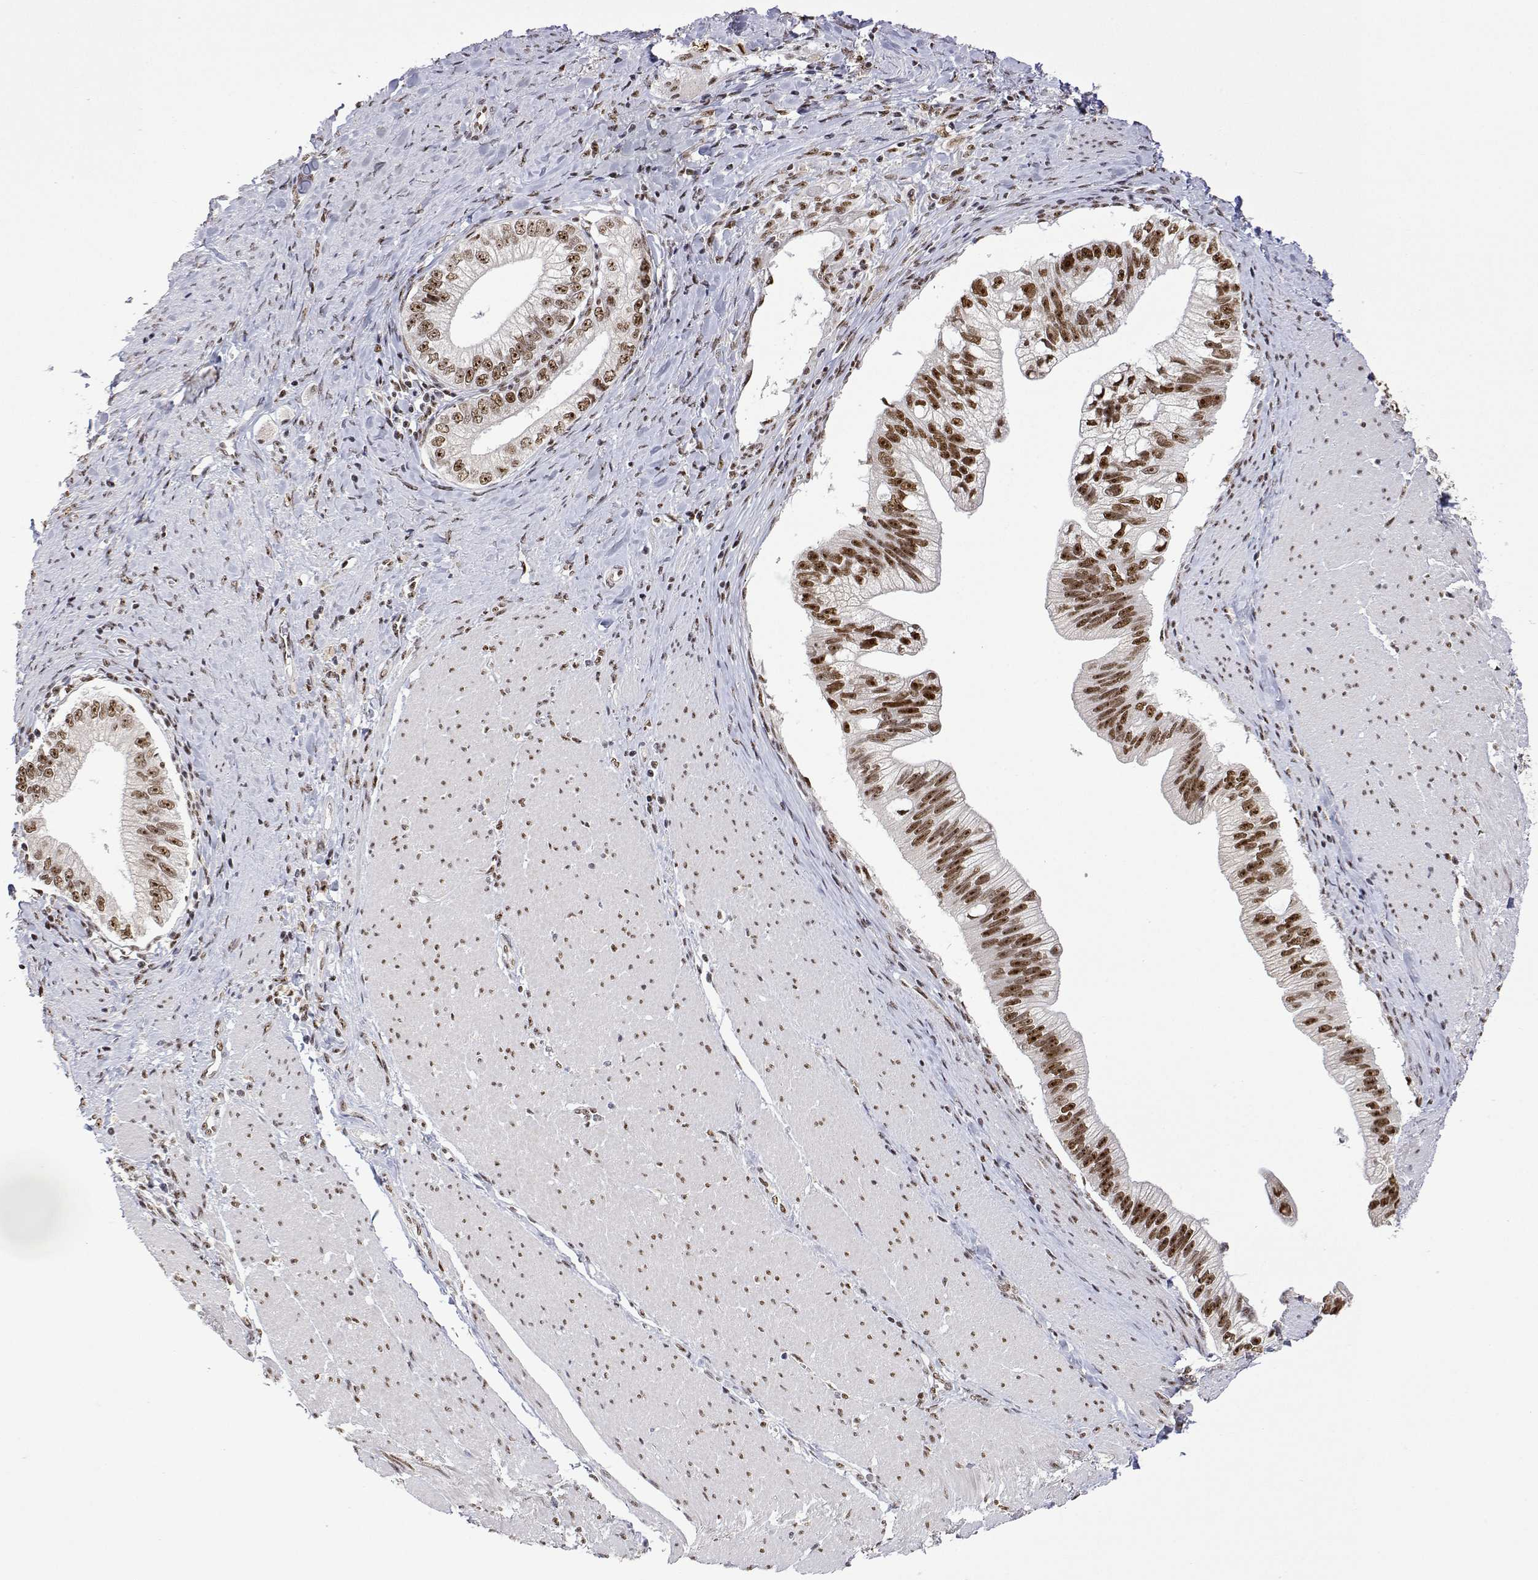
{"staining": {"intensity": "moderate", "quantity": ">75%", "location": "nuclear"}, "tissue": "pancreatic cancer", "cell_type": "Tumor cells", "image_type": "cancer", "snomed": [{"axis": "morphology", "description": "Adenocarcinoma, NOS"}, {"axis": "topography", "description": "Pancreas"}], "caption": "Immunohistochemistry (IHC) histopathology image of neoplastic tissue: adenocarcinoma (pancreatic) stained using immunohistochemistry shows medium levels of moderate protein expression localized specifically in the nuclear of tumor cells, appearing as a nuclear brown color.", "gene": "ADAR", "patient": {"sex": "male", "age": 70}}